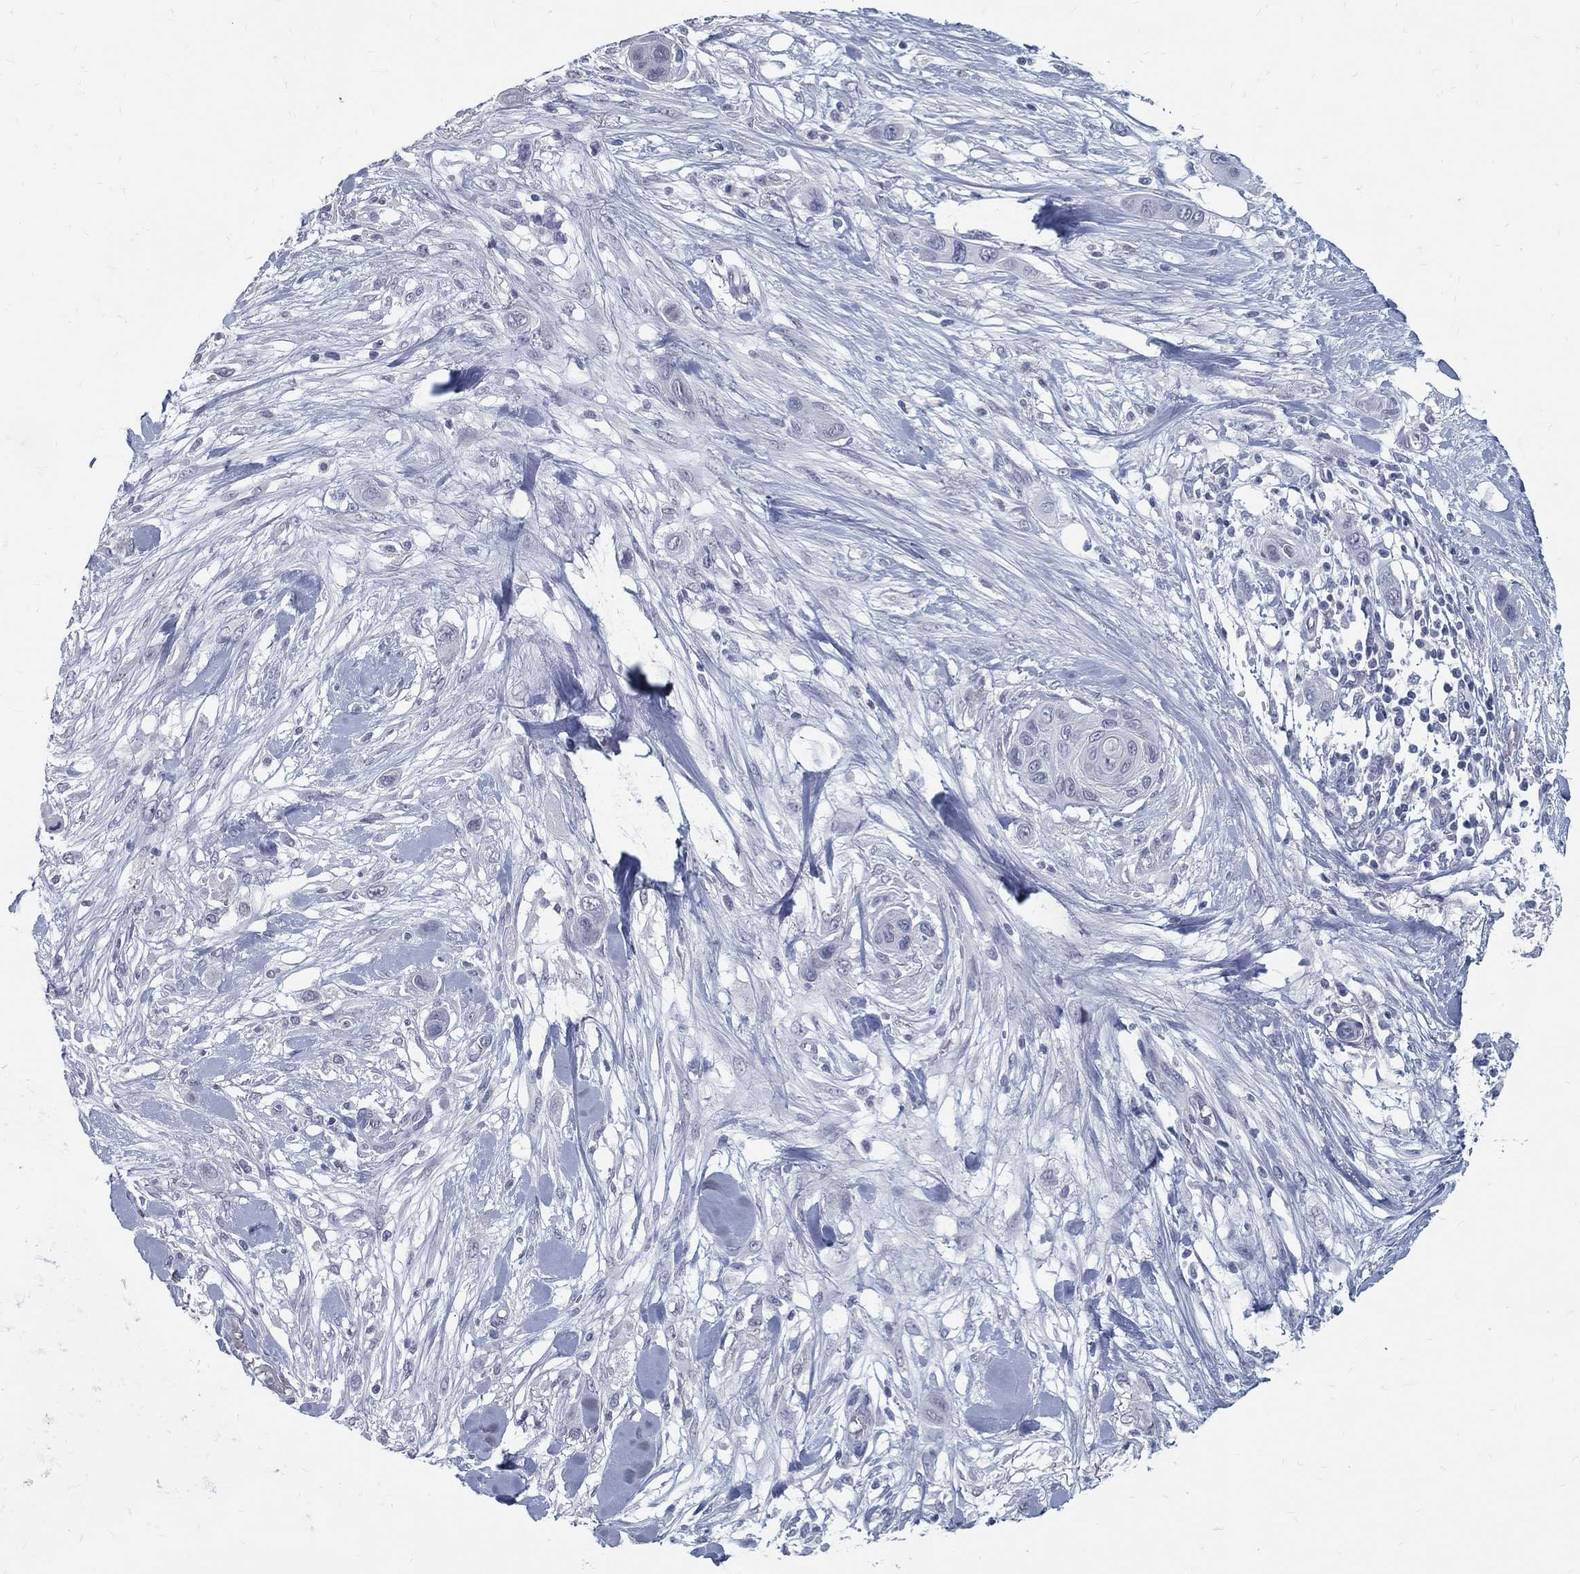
{"staining": {"intensity": "negative", "quantity": "none", "location": "none"}, "tissue": "skin cancer", "cell_type": "Tumor cells", "image_type": "cancer", "snomed": [{"axis": "morphology", "description": "Squamous cell carcinoma, NOS"}, {"axis": "topography", "description": "Skin"}], "caption": "This is a histopathology image of immunohistochemistry (IHC) staining of skin cancer, which shows no expression in tumor cells.", "gene": "ACE2", "patient": {"sex": "male", "age": 79}}